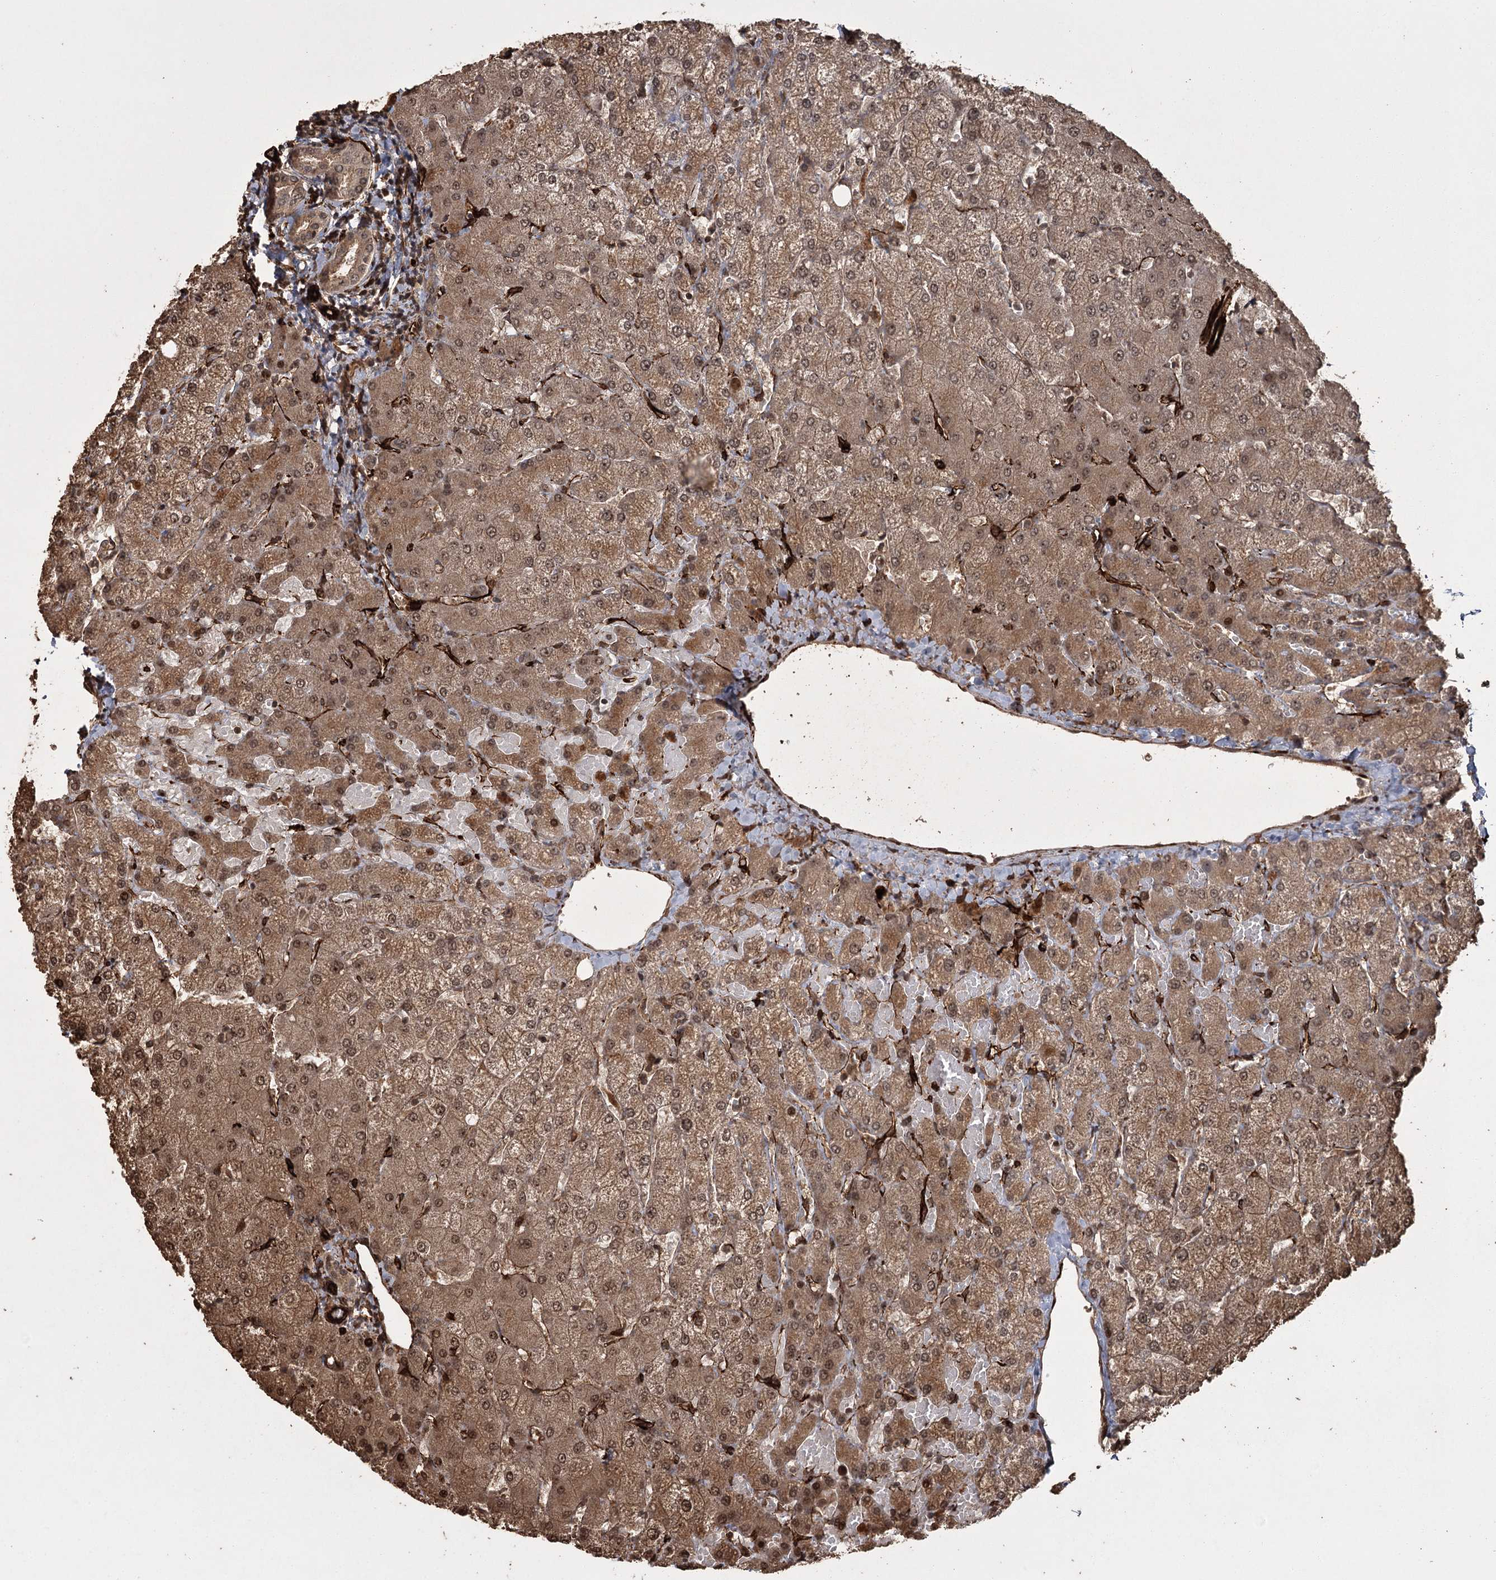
{"staining": {"intensity": "weak", "quantity": ">75%", "location": "cytoplasmic/membranous,nuclear"}, "tissue": "liver", "cell_type": "Cholangiocytes", "image_type": "normal", "snomed": [{"axis": "morphology", "description": "Normal tissue, NOS"}, {"axis": "topography", "description": "Liver"}], "caption": "A low amount of weak cytoplasmic/membranous,nuclear staining is seen in approximately >75% of cholangiocytes in normal liver.", "gene": "RPAP3", "patient": {"sex": "female", "age": 54}}